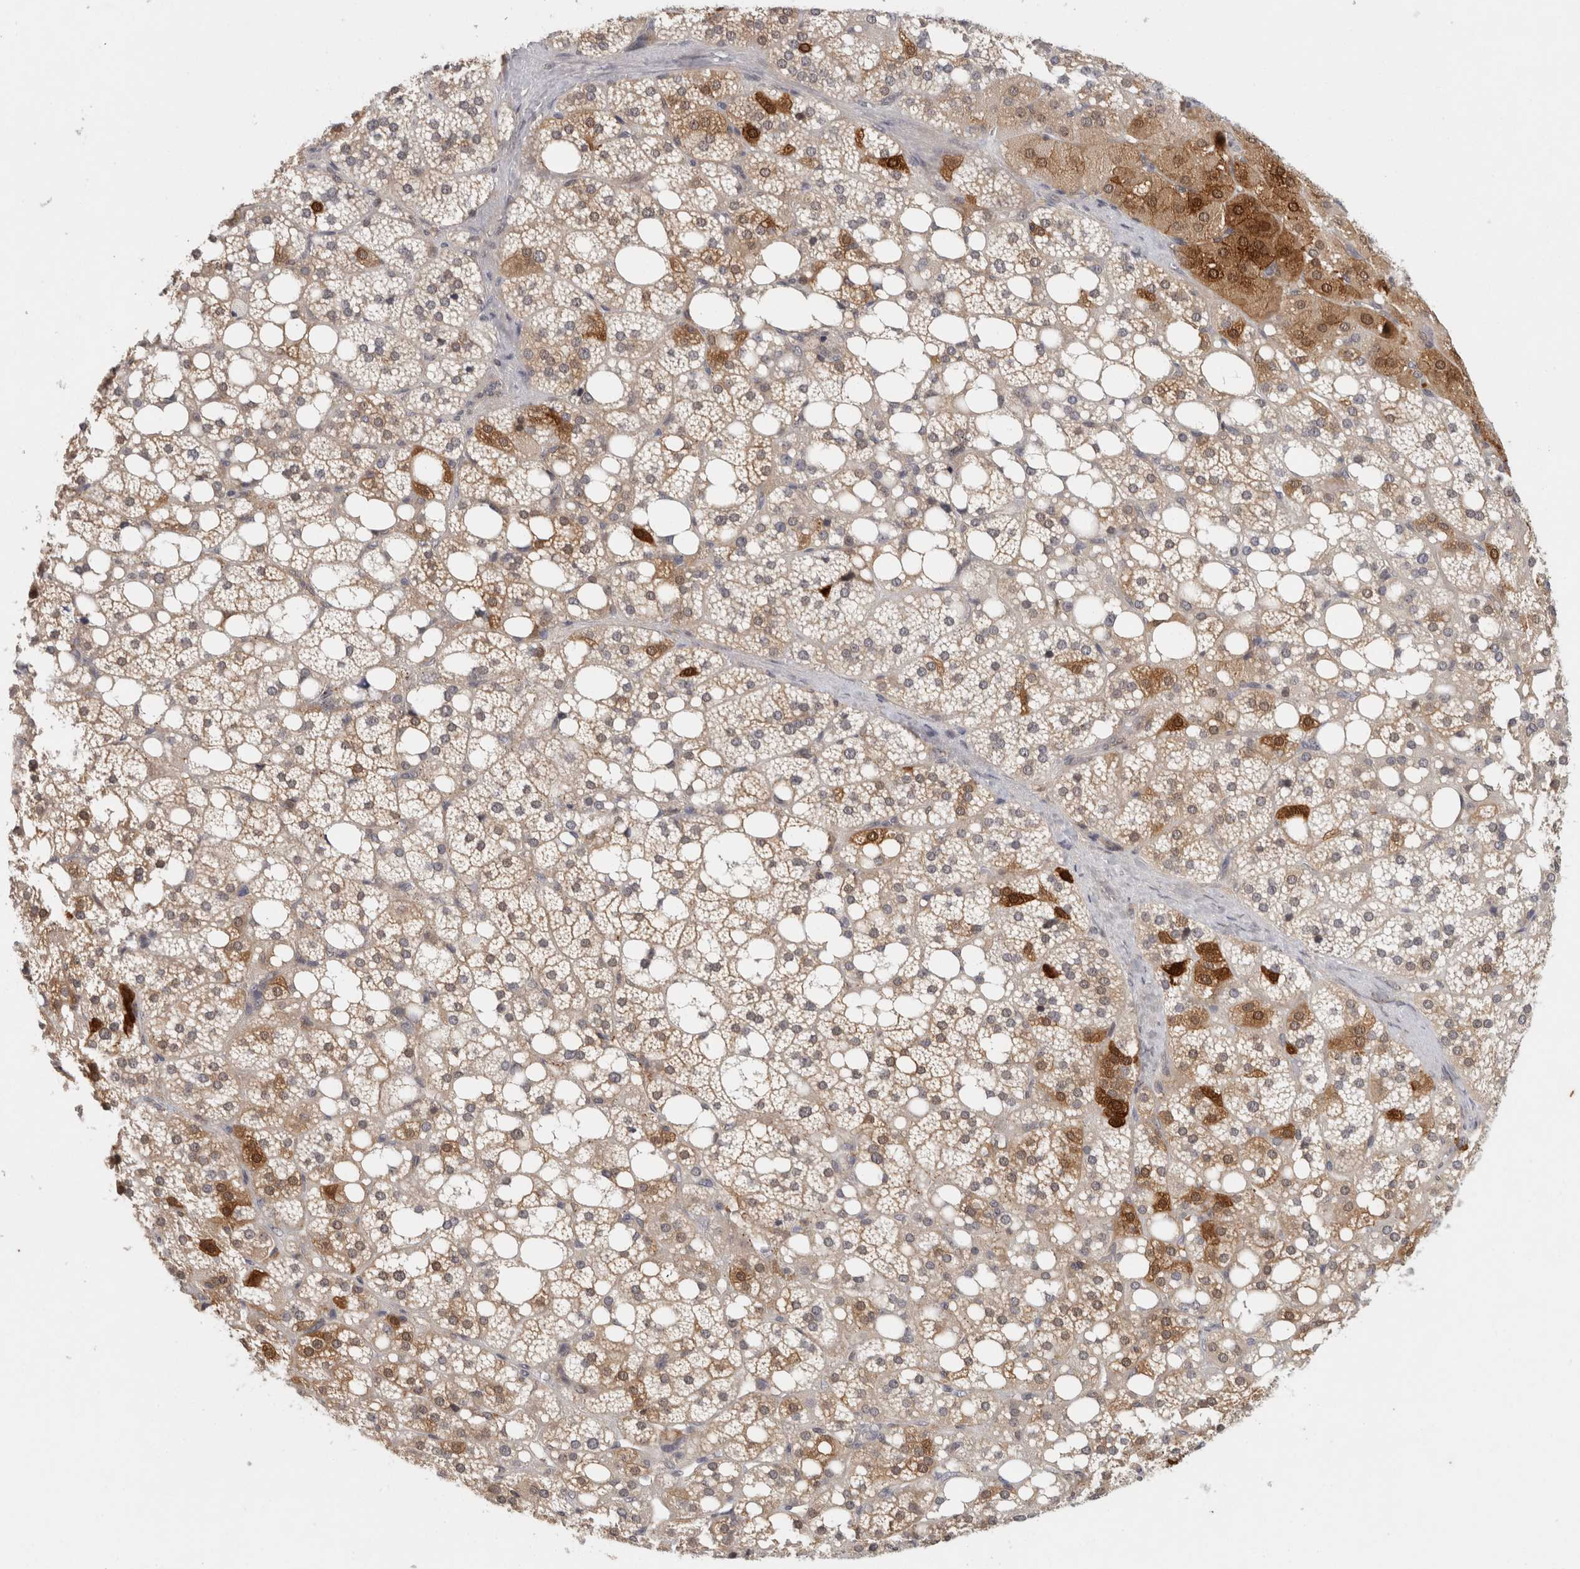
{"staining": {"intensity": "strong", "quantity": "<25%", "location": "cytoplasmic/membranous,nuclear"}, "tissue": "adrenal gland", "cell_type": "Glandular cells", "image_type": "normal", "snomed": [{"axis": "morphology", "description": "Normal tissue, NOS"}, {"axis": "topography", "description": "Adrenal gland"}], "caption": "DAB immunohistochemical staining of unremarkable human adrenal gland demonstrates strong cytoplasmic/membranous,nuclear protein expression in approximately <25% of glandular cells. (brown staining indicates protein expression, while blue staining denotes nuclei).", "gene": "ACAT2", "patient": {"sex": "female", "age": 59}}